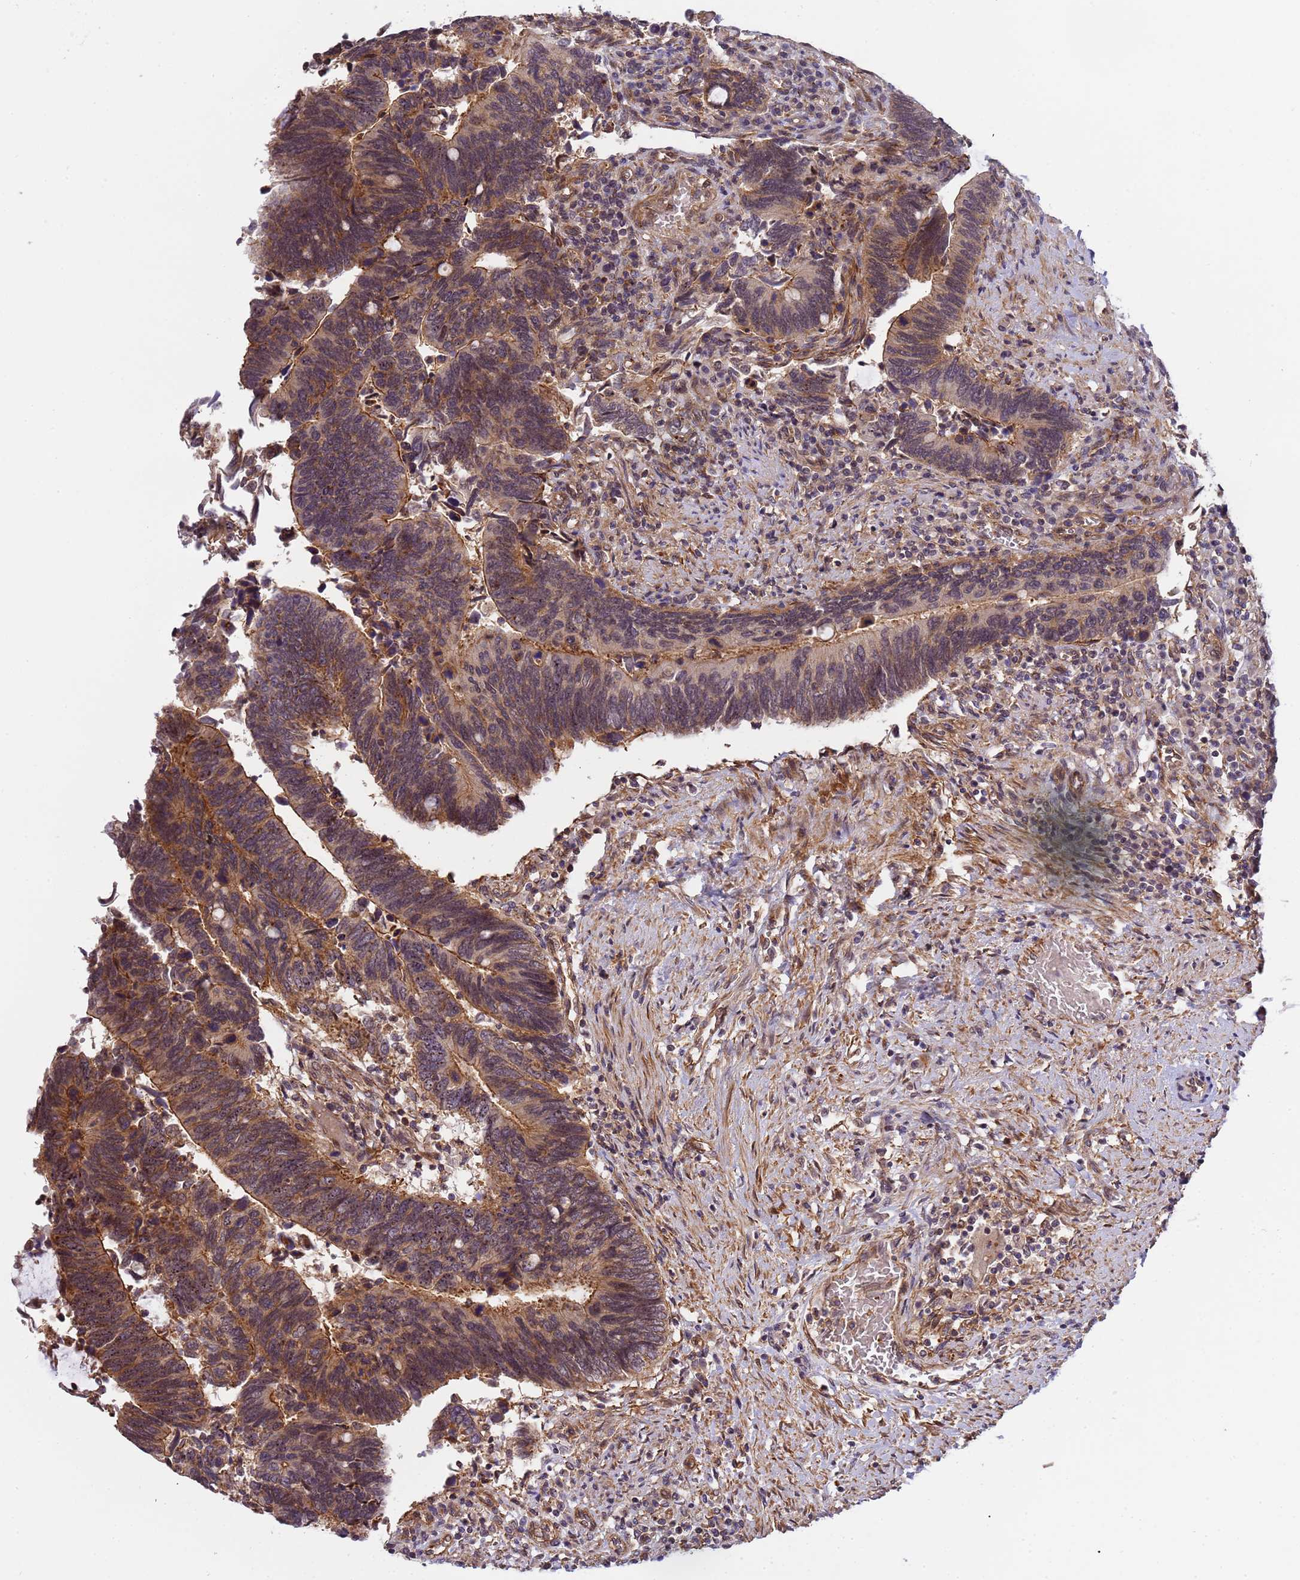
{"staining": {"intensity": "weak", "quantity": "25%-75%", "location": "cytoplasmic/membranous,nuclear"}, "tissue": "colorectal cancer", "cell_type": "Tumor cells", "image_type": "cancer", "snomed": [{"axis": "morphology", "description": "Adenocarcinoma, NOS"}, {"axis": "topography", "description": "Colon"}], "caption": "A brown stain highlights weak cytoplasmic/membranous and nuclear positivity of a protein in human colorectal adenocarcinoma tumor cells. Ihc stains the protein of interest in brown and the nuclei are stained blue.", "gene": "EMC2", "patient": {"sex": "male", "age": 87}}